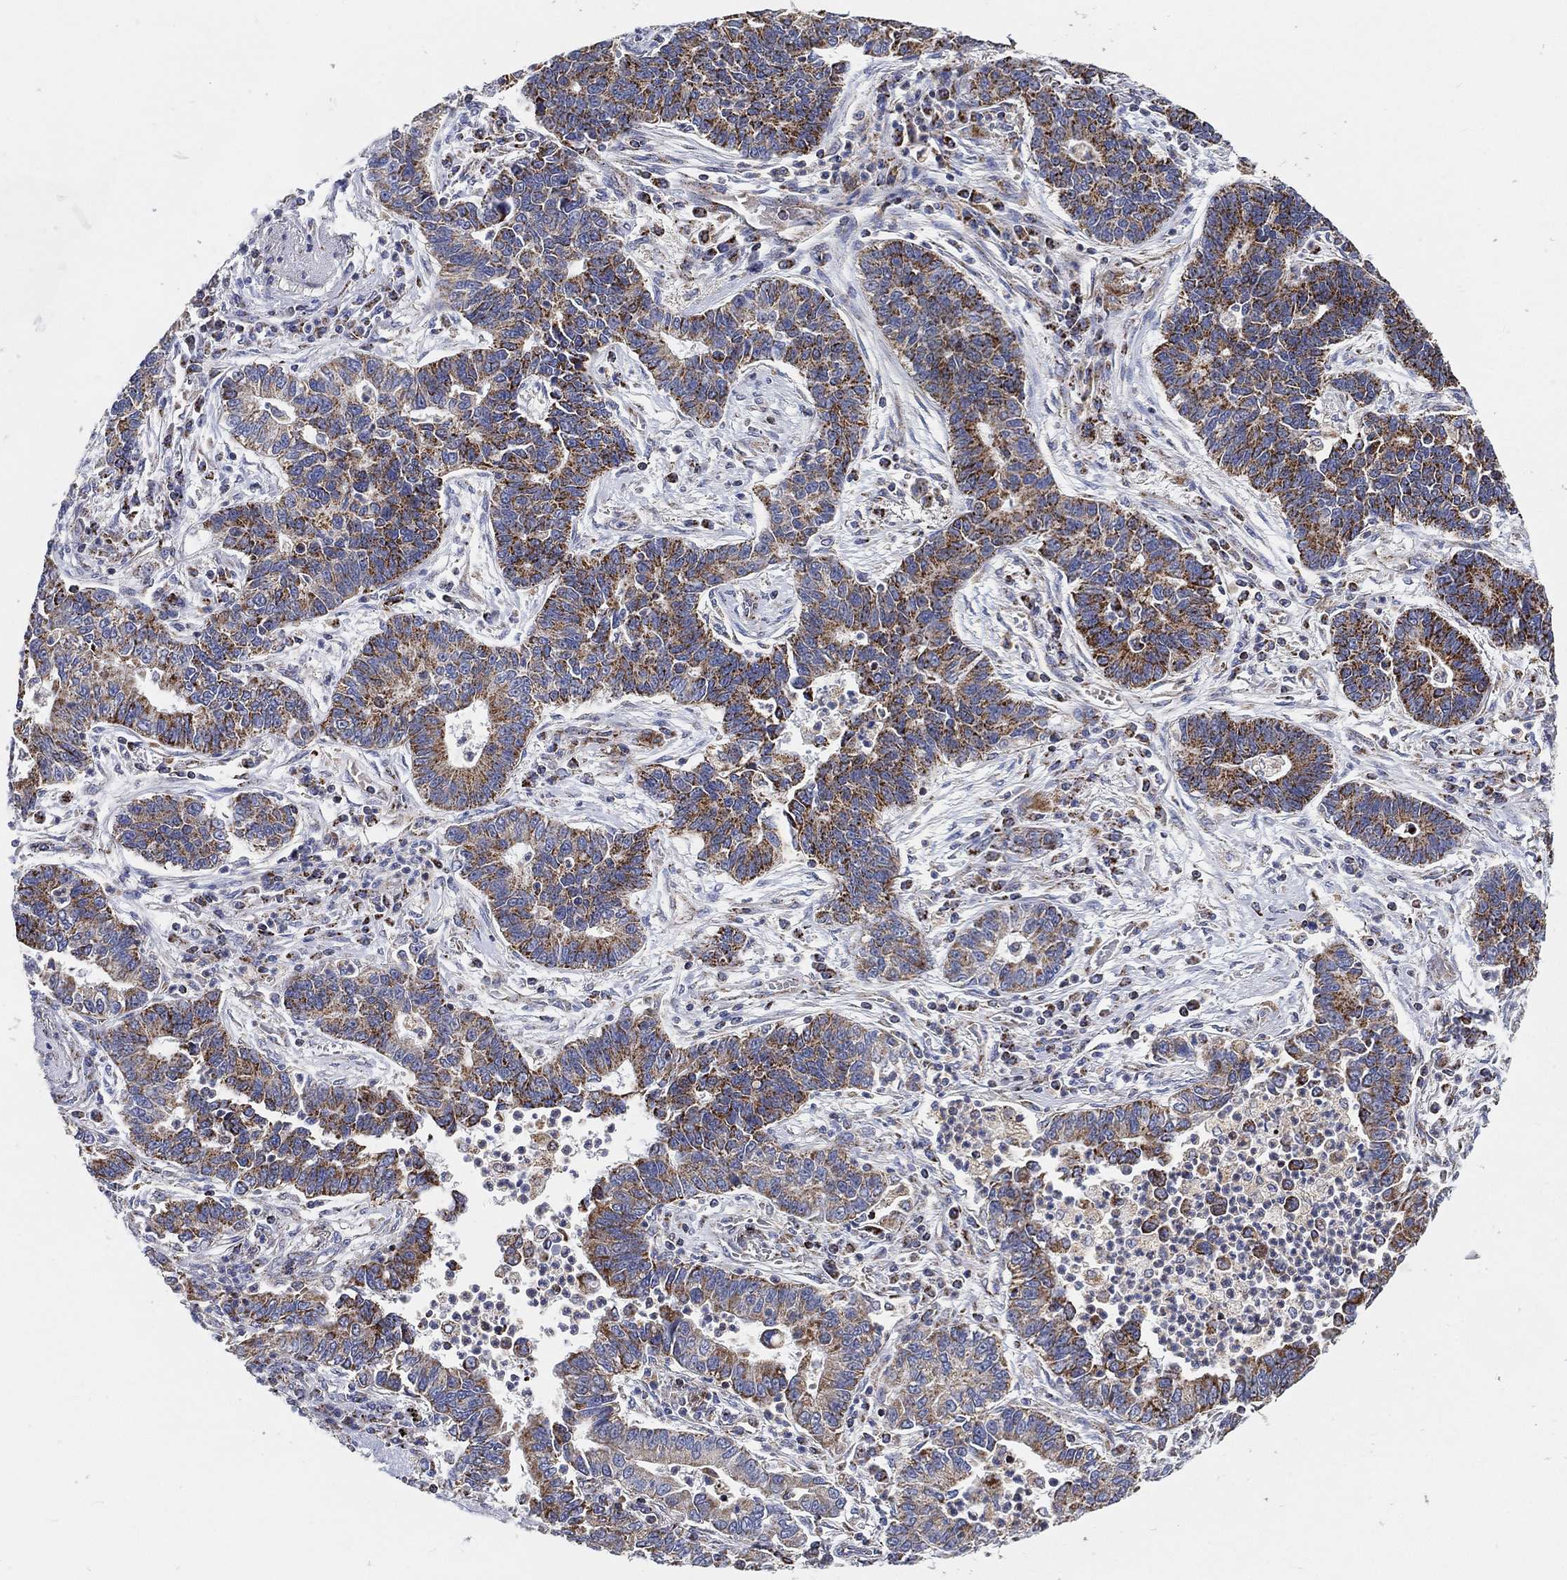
{"staining": {"intensity": "strong", "quantity": "<25%", "location": "cytoplasmic/membranous"}, "tissue": "lung cancer", "cell_type": "Tumor cells", "image_type": "cancer", "snomed": [{"axis": "morphology", "description": "Adenocarcinoma, NOS"}, {"axis": "topography", "description": "Lung"}], "caption": "Approximately <25% of tumor cells in adenocarcinoma (lung) display strong cytoplasmic/membranous protein staining as visualized by brown immunohistochemical staining.", "gene": "GCAT", "patient": {"sex": "female", "age": 57}}